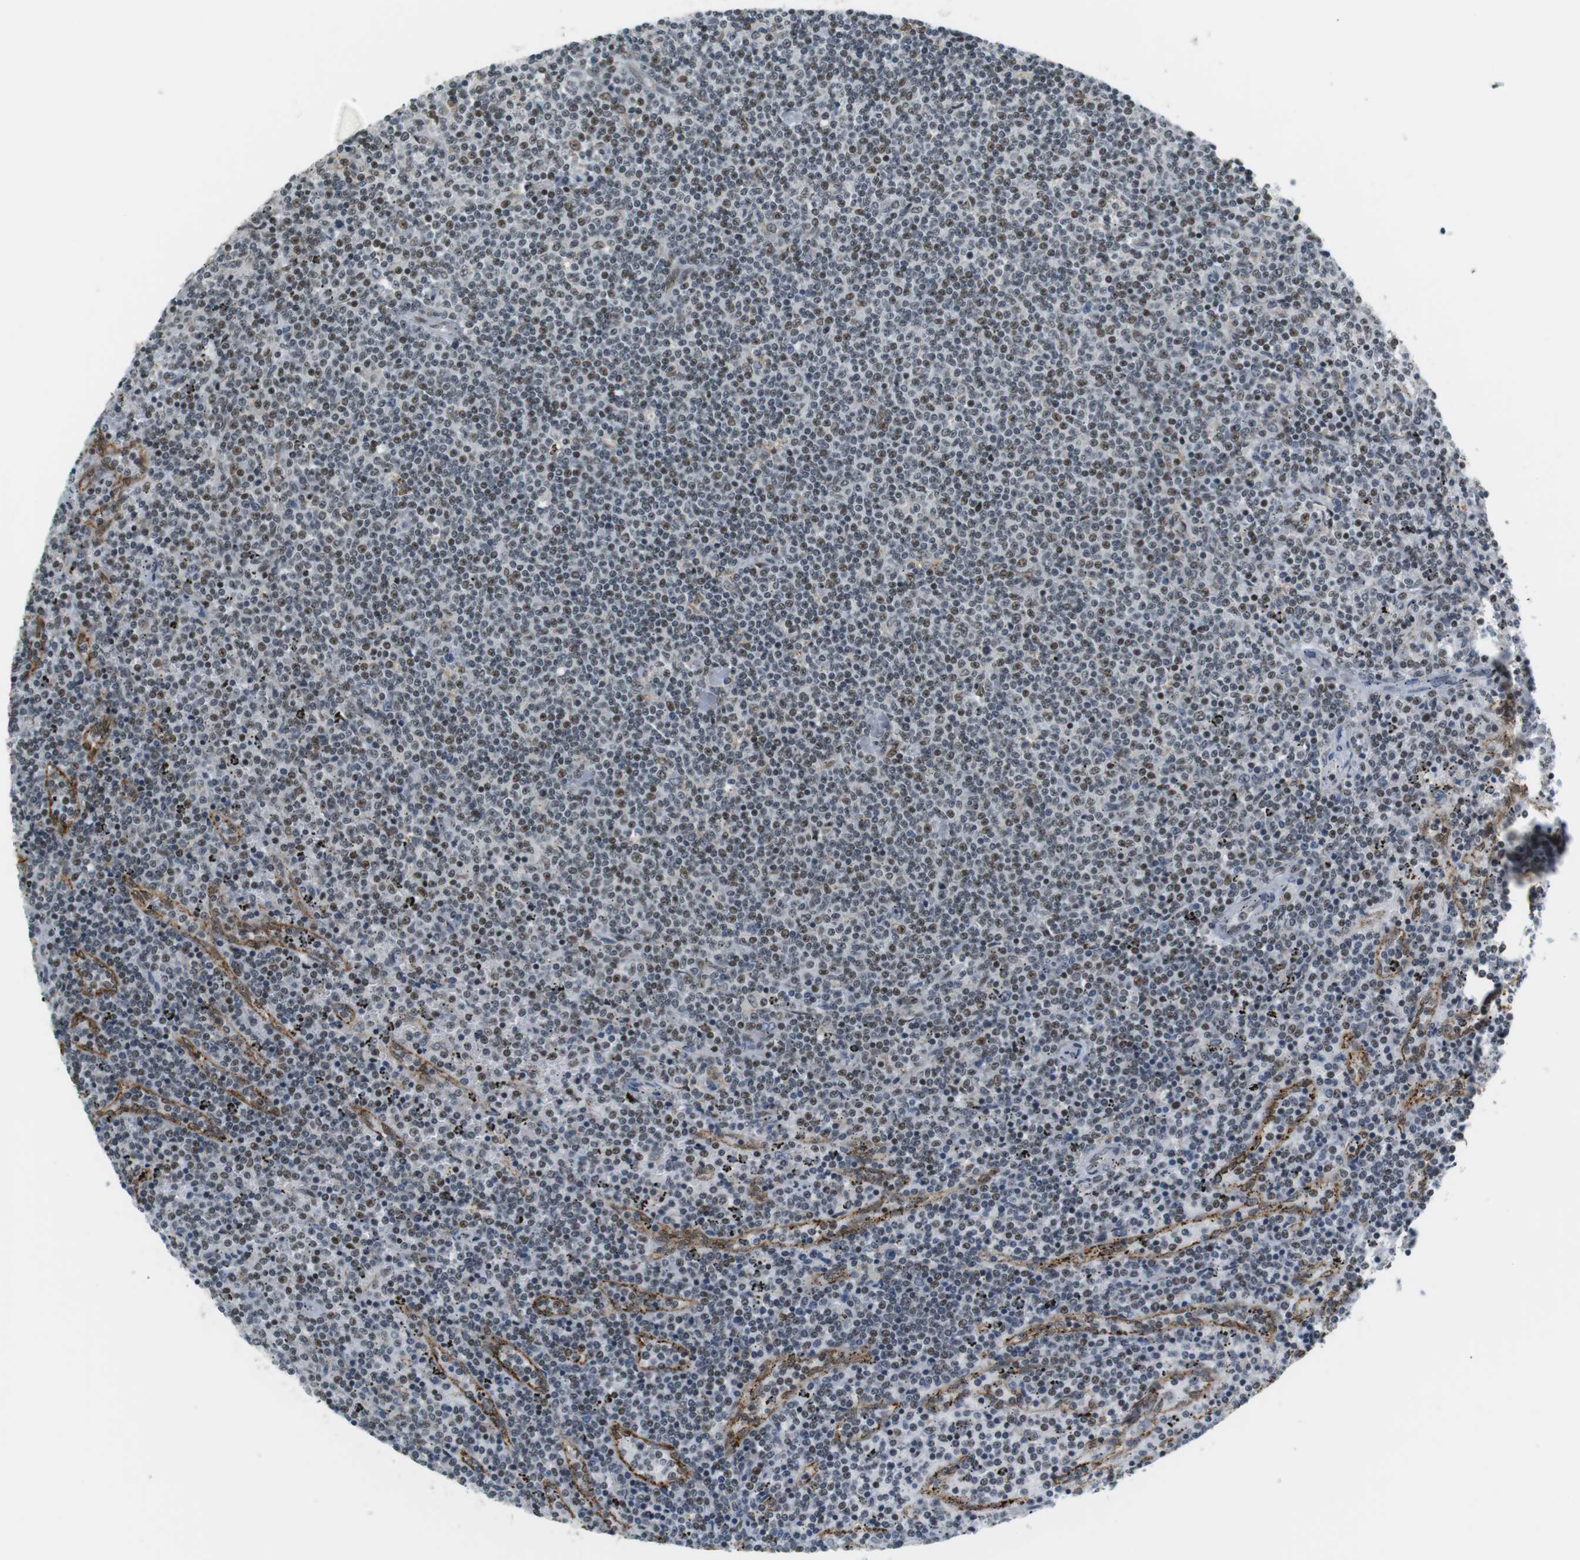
{"staining": {"intensity": "weak", "quantity": "25%-75%", "location": "nuclear"}, "tissue": "lymphoma", "cell_type": "Tumor cells", "image_type": "cancer", "snomed": [{"axis": "morphology", "description": "Malignant lymphoma, non-Hodgkin's type, Low grade"}, {"axis": "topography", "description": "Spleen"}], "caption": "A histopathology image showing weak nuclear expression in about 25%-75% of tumor cells in malignant lymphoma, non-Hodgkin's type (low-grade), as visualized by brown immunohistochemical staining.", "gene": "RNF38", "patient": {"sex": "female", "age": 50}}